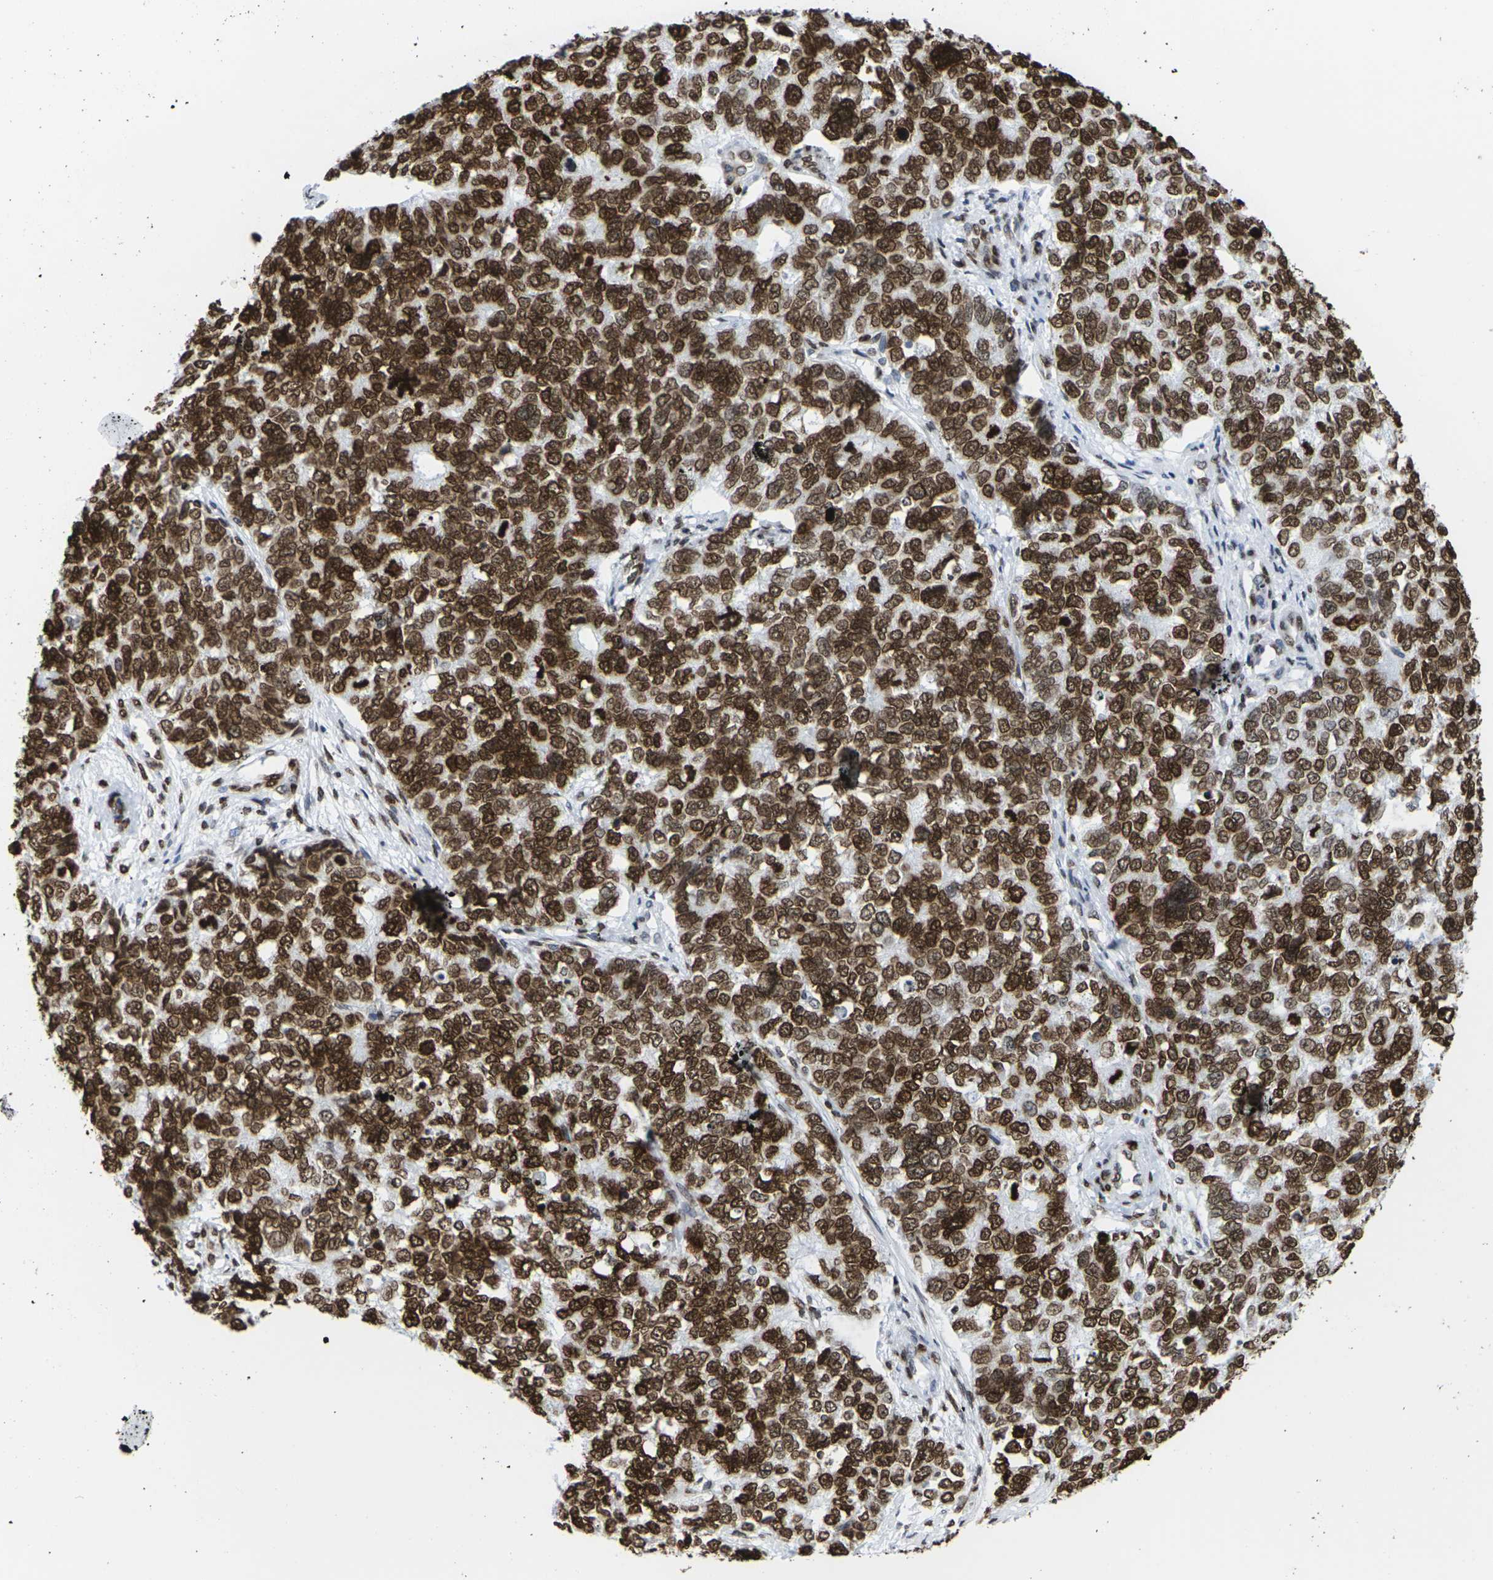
{"staining": {"intensity": "strong", "quantity": ">75%", "location": "cytoplasmic/membranous,nuclear"}, "tissue": "cervical cancer", "cell_type": "Tumor cells", "image_type": "cancer", "snomed": [{"axis": "morphology", "description": "Squamous cell carcinoma, NOS"}, {"axis": "topography", "description": "Cervix"}], "caption": "Immunohistochemistry (IHC) staining of cervical cancer, which reveals high levels of strong cytoplasmic/membranous and nuclear staining in approximately >75% of tumor cells indicating strong cytoplasmic/membranous and nuclear protein positivity. The staining was performed using DAB (3,3'-diaminobenzidine) (brown) for protein detection and nuclei were counterstained in hematoxylin (blue).", "gene": "H2AC21", "patient": {"sex": "female", "age": 63}}